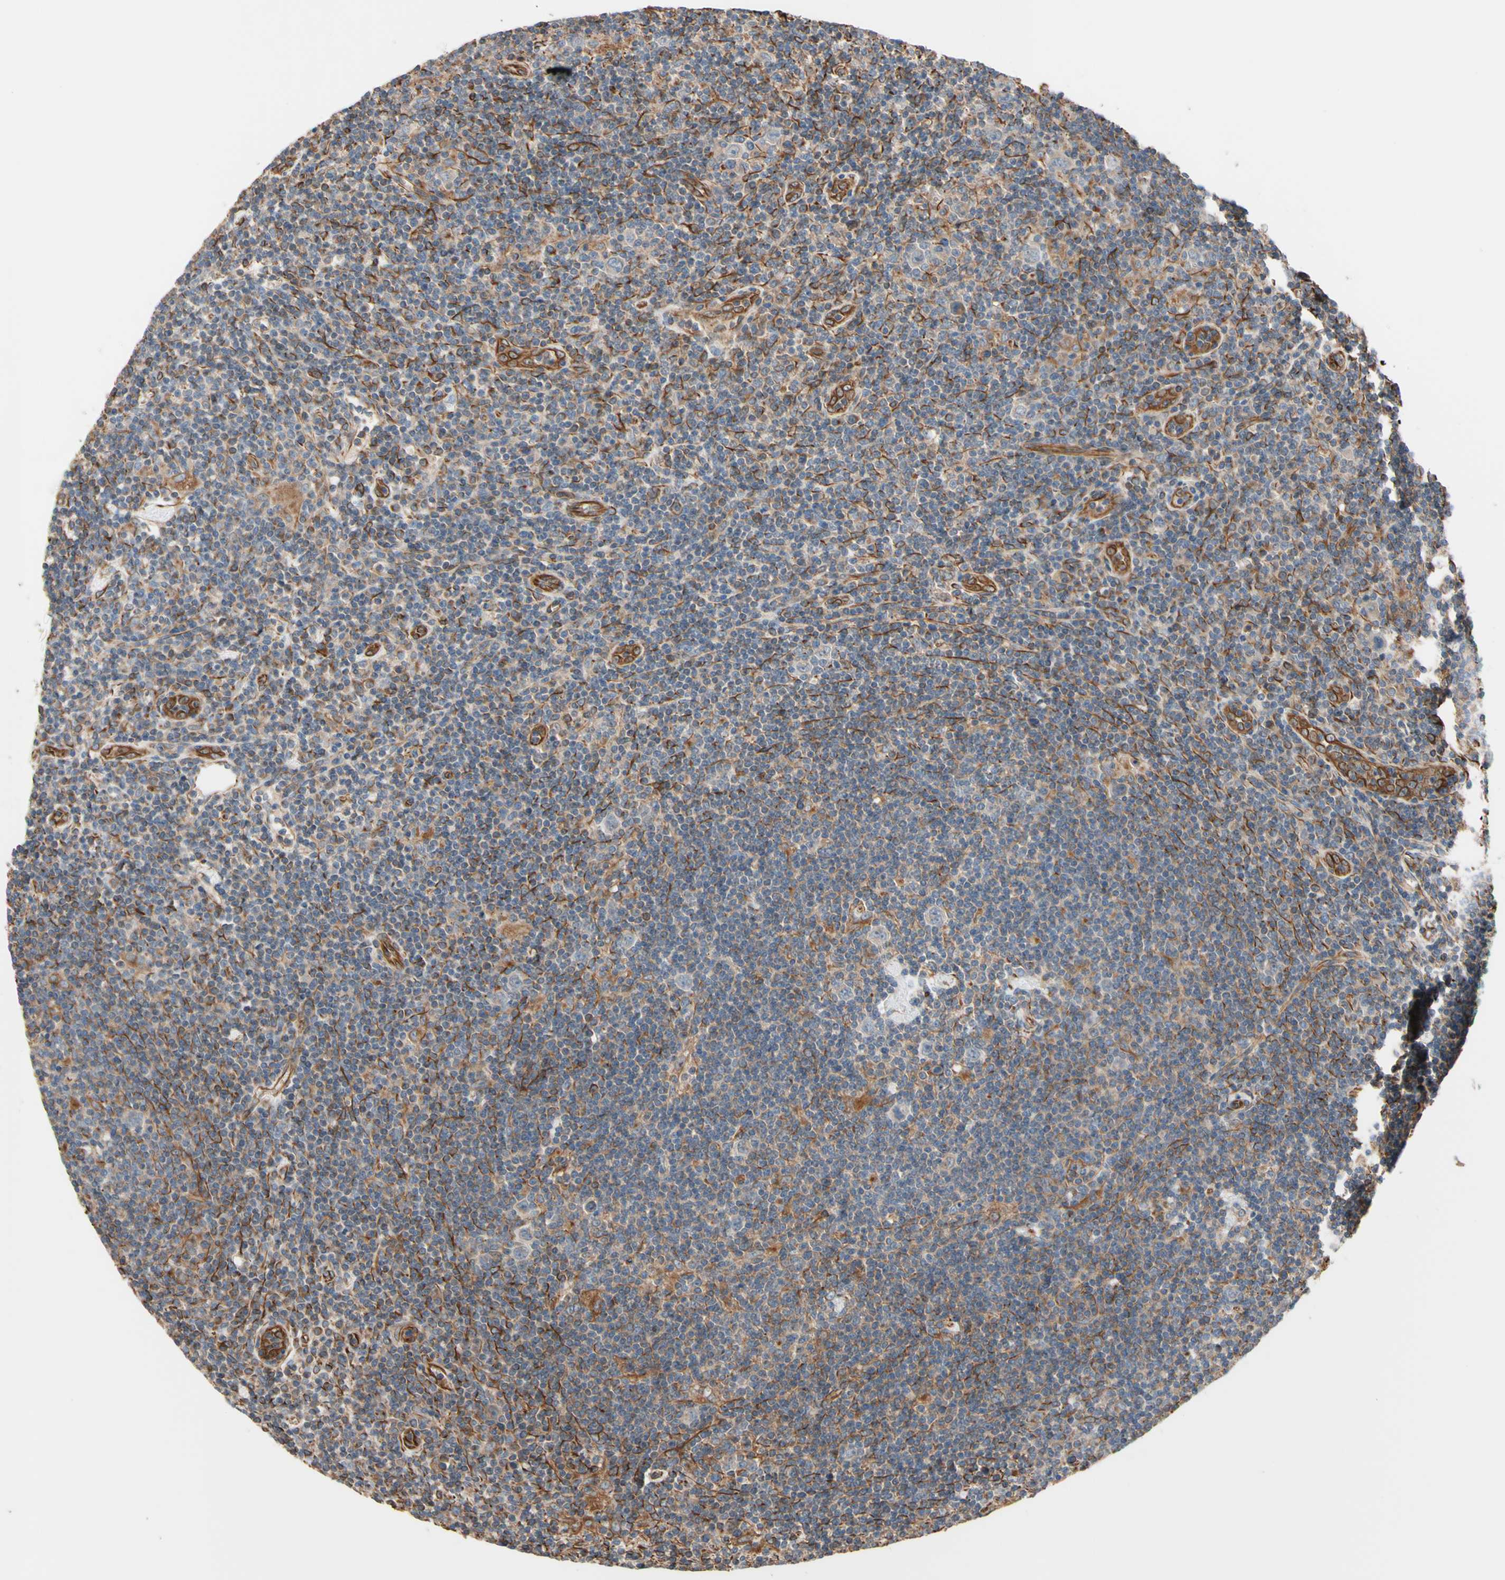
{"staining": {"intensity": "weak", "quantity": "25%-75%", "location": "cytoplasmic/membranous"}, "tissue": "lymphoma", "cell_type": "Tumor cells", "image_type": "cancer", "snomed": [{"axis": "morphology", "description": "Hodgkin's disease, NOS"}, {"axis": "topography", "description": "Lymph node"}], "caption": "The micrograph displays a brown stain indicating the presence of a protein in the cytoplasmic/membranous of tumor cells in lymphoma.", "gene": "TRAF2", "patient": {"sex": "female", "age": 57}}